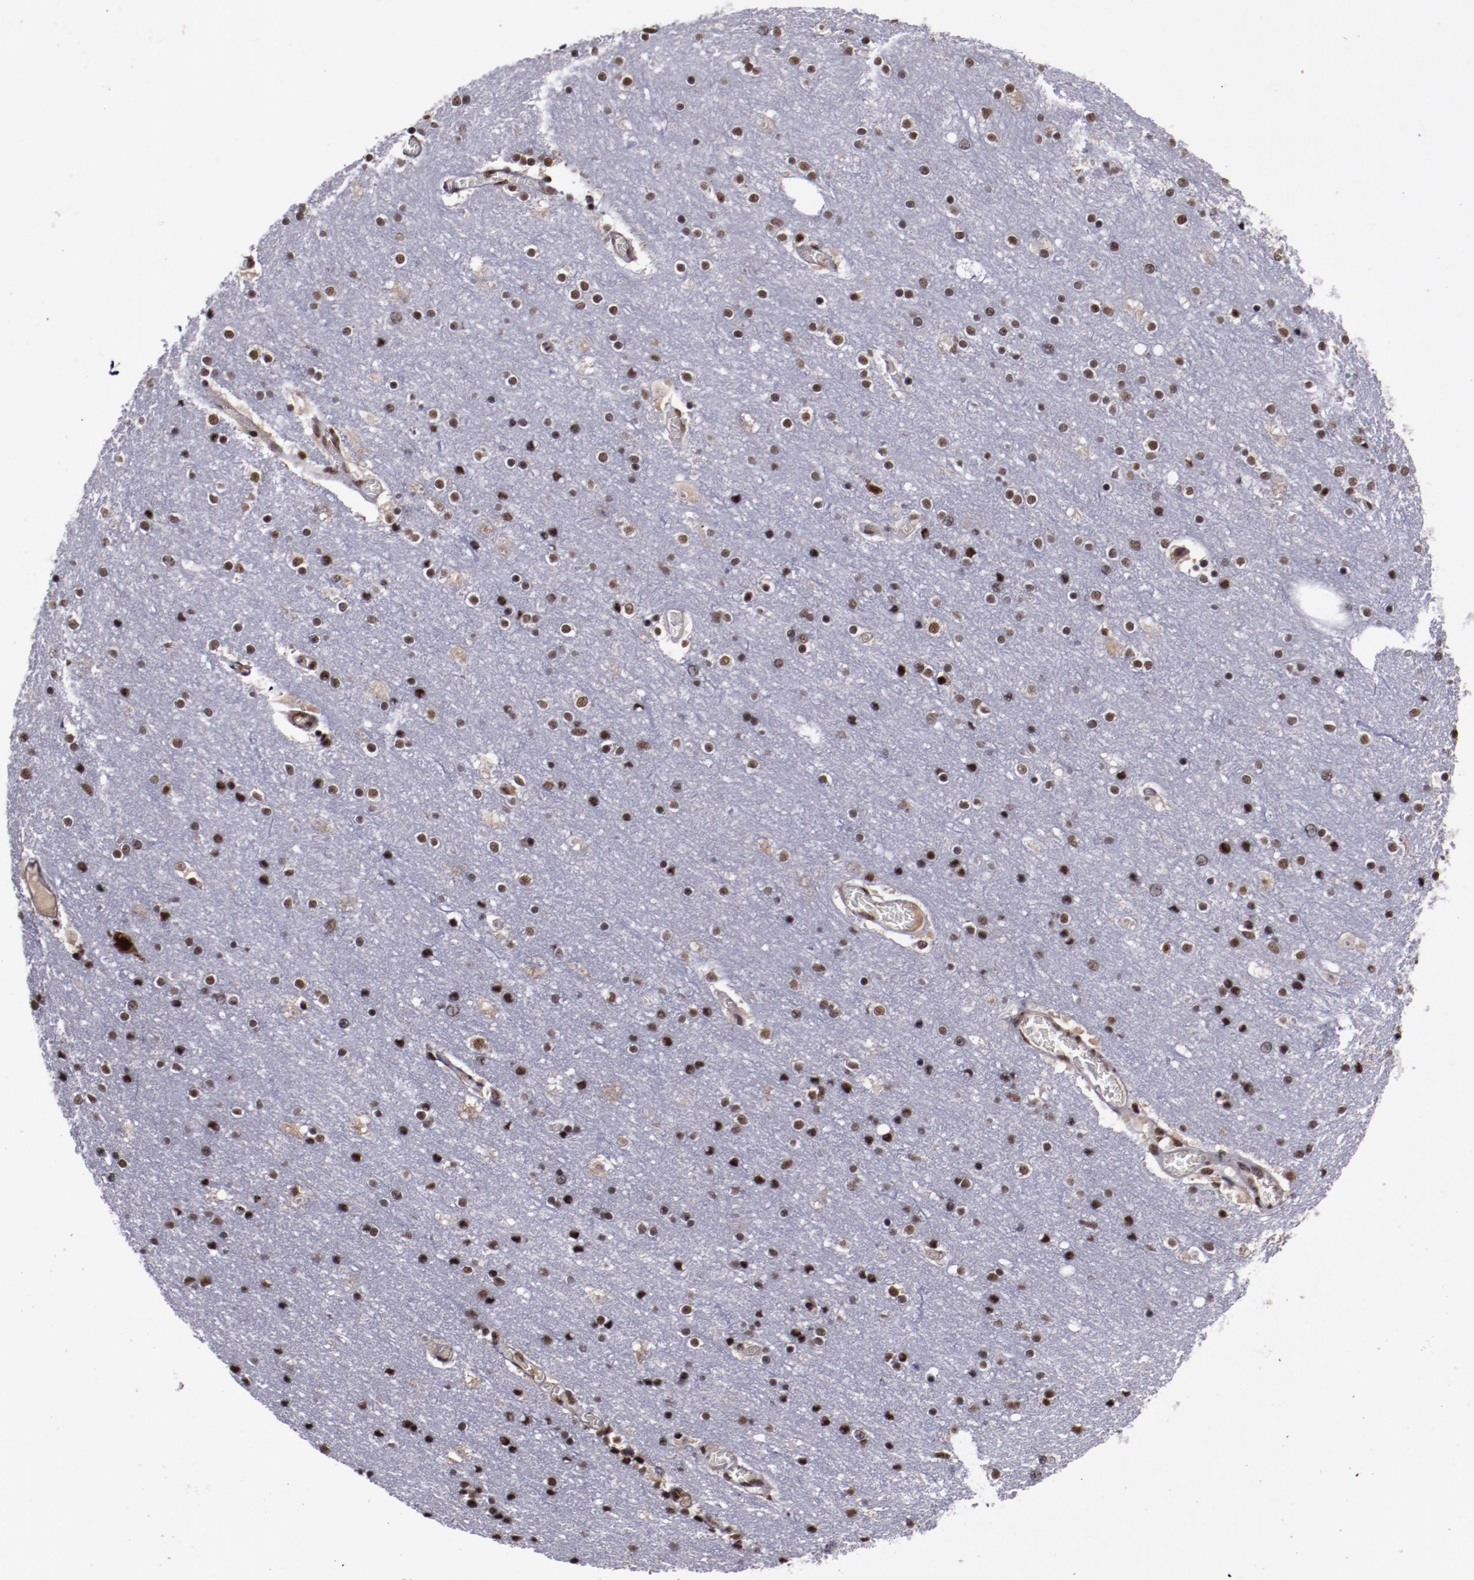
{"staining": {"intensity": "strong", "quantity": ">75%", "location": "nuclear"}, "tissue": "cerebral cortex", "cell_type": "Endothelial cells", "image_type": "normal", "snomed": [{"axis": "morphology", "description": "Normal tissue, NOS"}, {"axis": "topography", "description": "Cerebral cortex"}], "caption": "This is a histology image of IHC staining of benign cerebral cortex, which shows strong positivity in the nuclear of endothelial cells.", "gene": "ERH", "patient": {"sex": "female", "age": 54}}